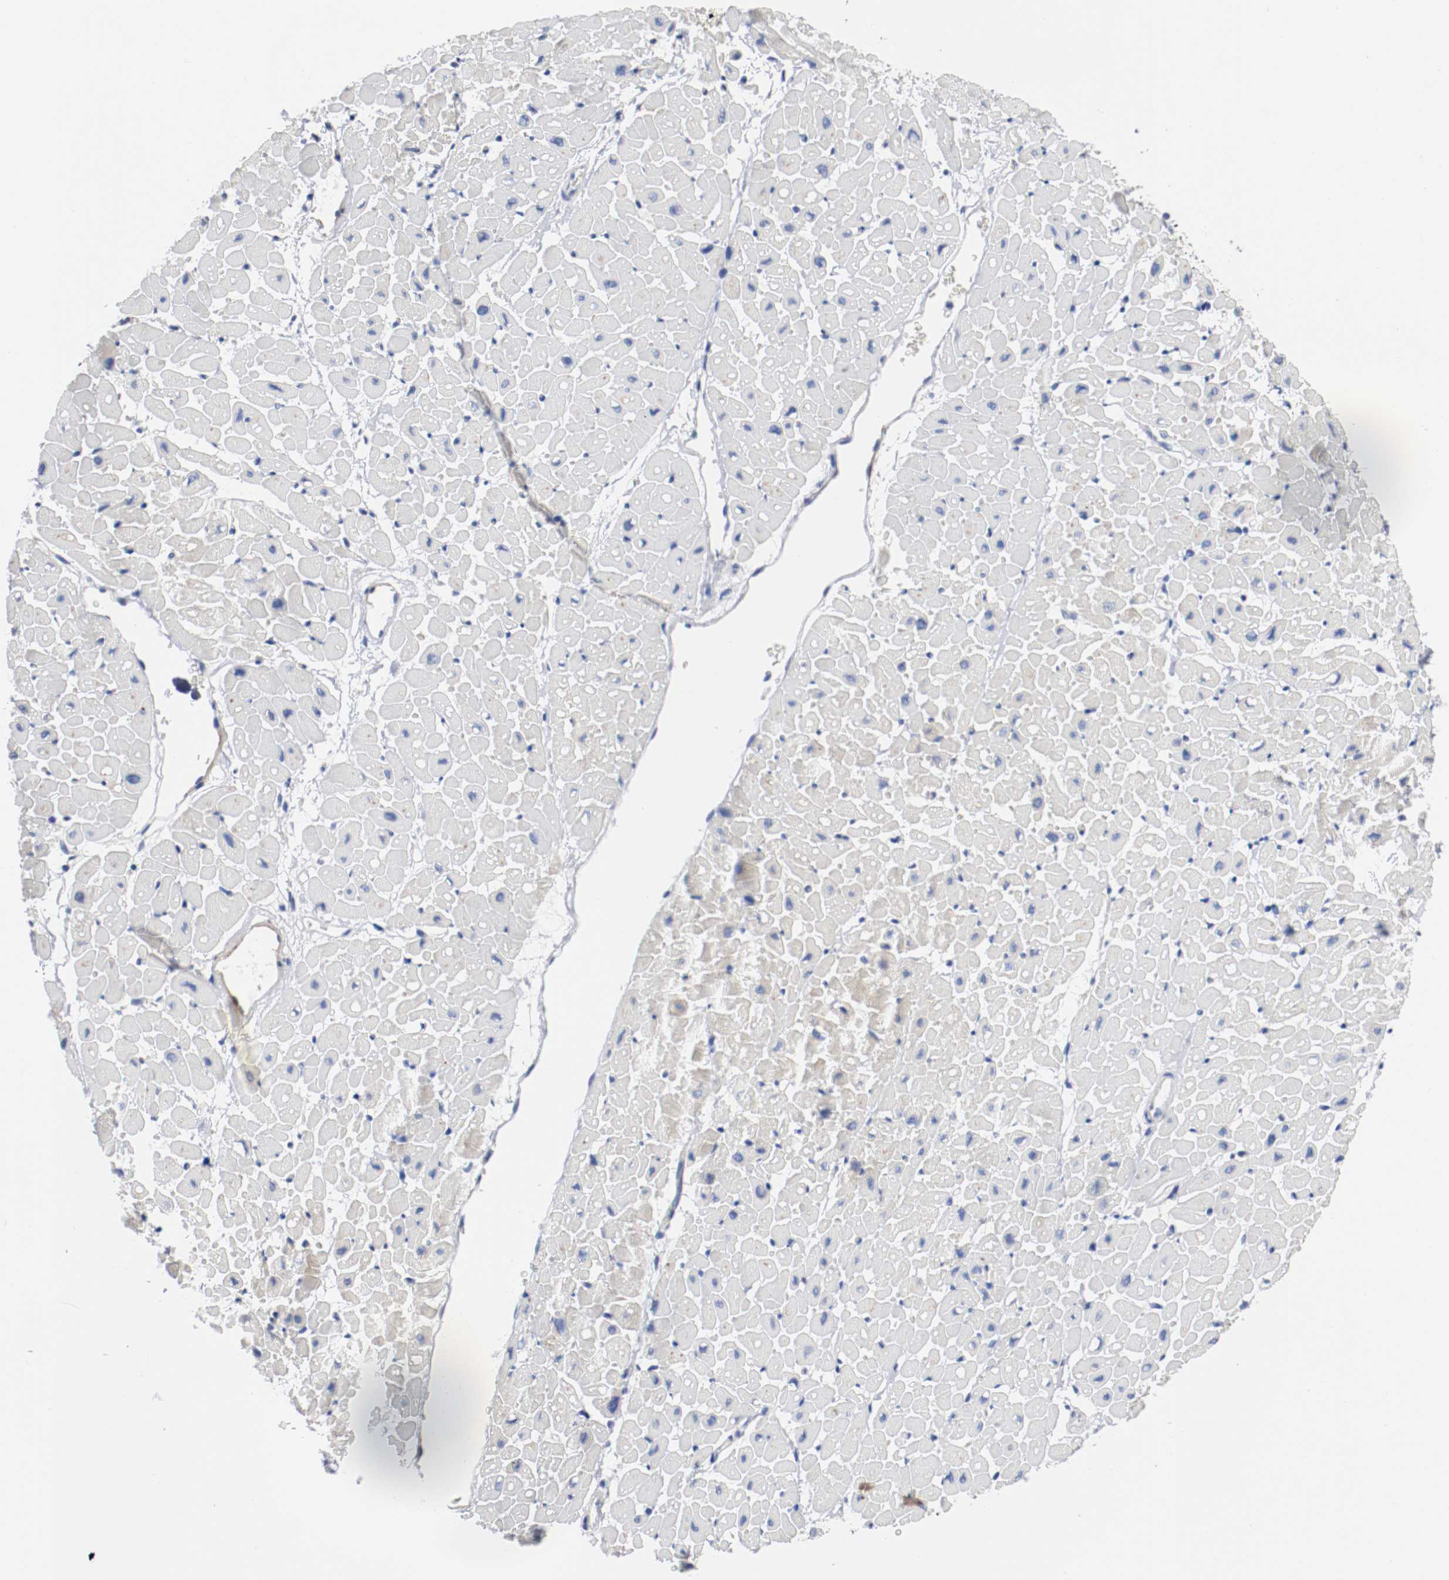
{"staining": {"intensity": "negative", "quantity": "none", "location": "none"}, "tissue": "heart muscle", "cell_type": "Cardiomyocytes", "image_type": "normal", "snomed": [{"axis": "morphology", "description": "Normal tissue, NOS"}, {"axis": "topography", "description": "Heart"}], "caption": "Histopathology image shows no significant protein expression in cardiomyocytes of benign heart muscle. The staining is performed using DAB (3,3'-diaminobenzidine) brown chromogen with nuclei counter-stained in using hematoxylin.", "gene": "TNC", "patient": {"sex": "male", "age": 45}}